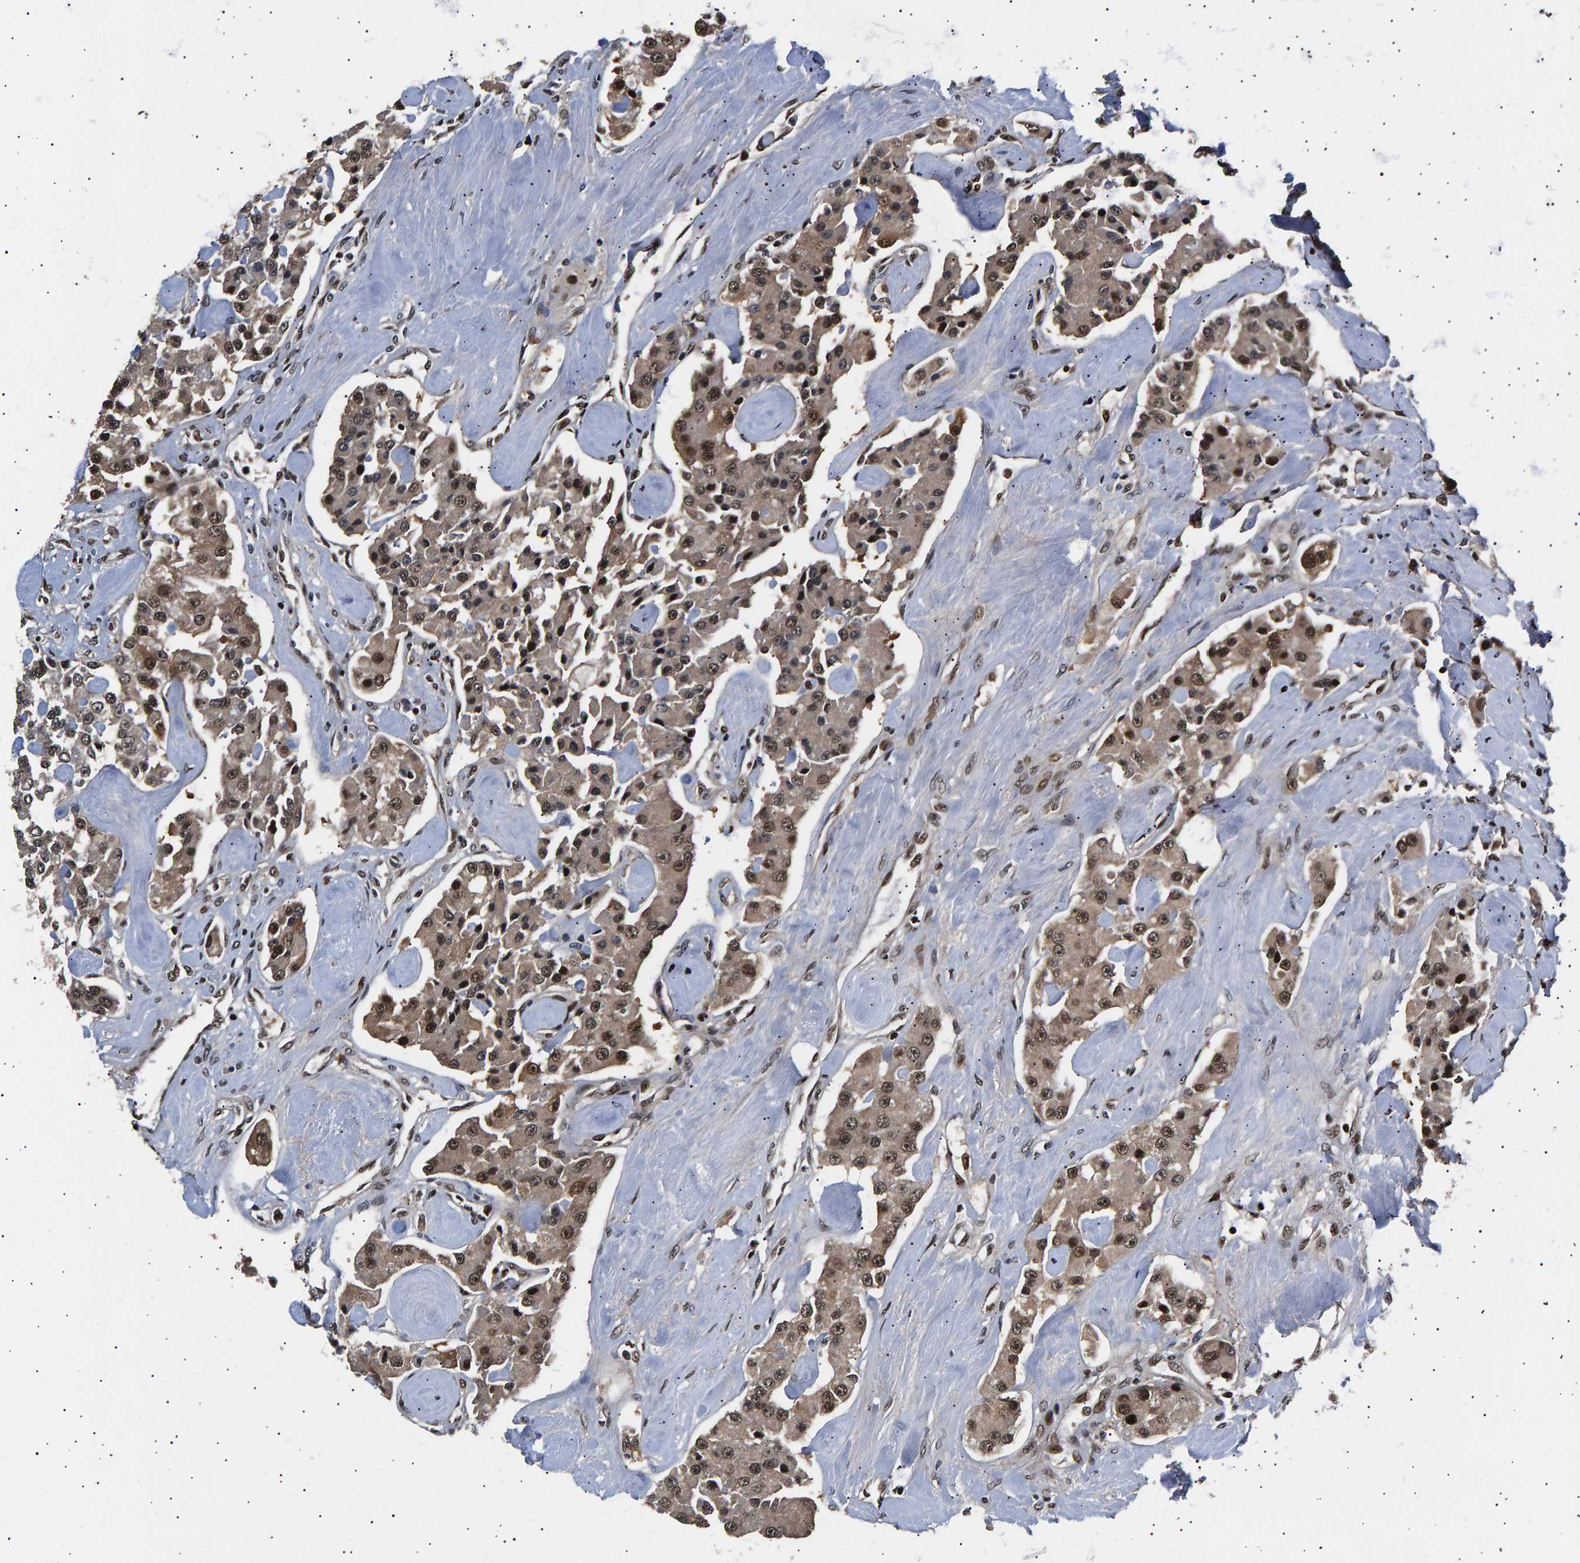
{"staining": {"intensity": "strong", "quantity": ">75%", "location": "cytoplasmic/membranous,nuclear"}, "tissue": "carcinoid", "cell_type": "Tumor cells", "image_type": "cancer", "snomed": [{"axis": "morphology", "description": "Carcinoid, malignant, NOS"}, {"axis": "topography", "description": "Pancreas"}], "caption": "DAB (3,3'-diaminobenzidine) immunohistochemical staining of human carcinoid (malignant) displays strong cytoplasmic/membranous and nuclear protein staining in about >75% of tumor cells.", "gene": "ANKRD40", "patient": {"sex": "male", "age": 41}}